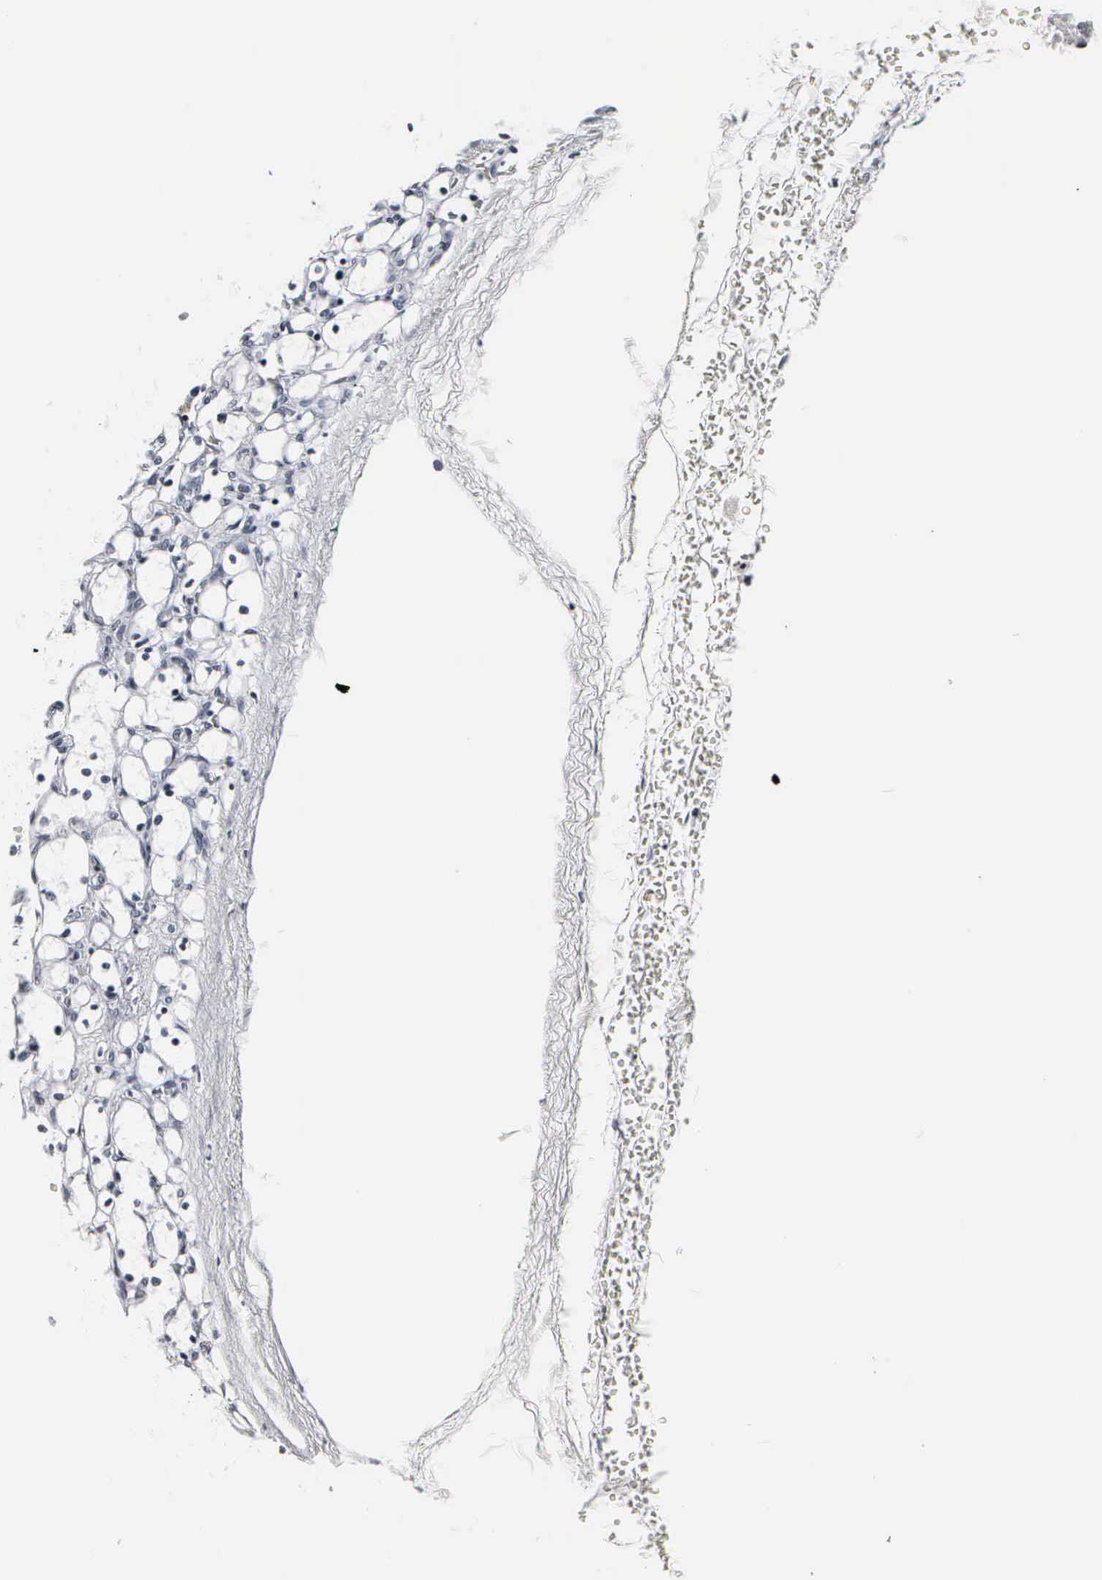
{"staining": {"intensity": "negative", "quantity": "none", "location": "none"}, "tissue": "renal cancer", "cell_type": "Tumor cells", "image_type": "cancer", "snomed": [{"axis": "morphology", "description": "Adenocarcinoma, NOS"}, {"axis": "topography", "description": "Kidney"}], "caption": "IHC image of neoplastic tissue: renal cancer stained with DAB demonstrates no significant protein expression in tumor cells.", "gene": "DGCR2", "patient": {"sex": "female", "age": 83}}